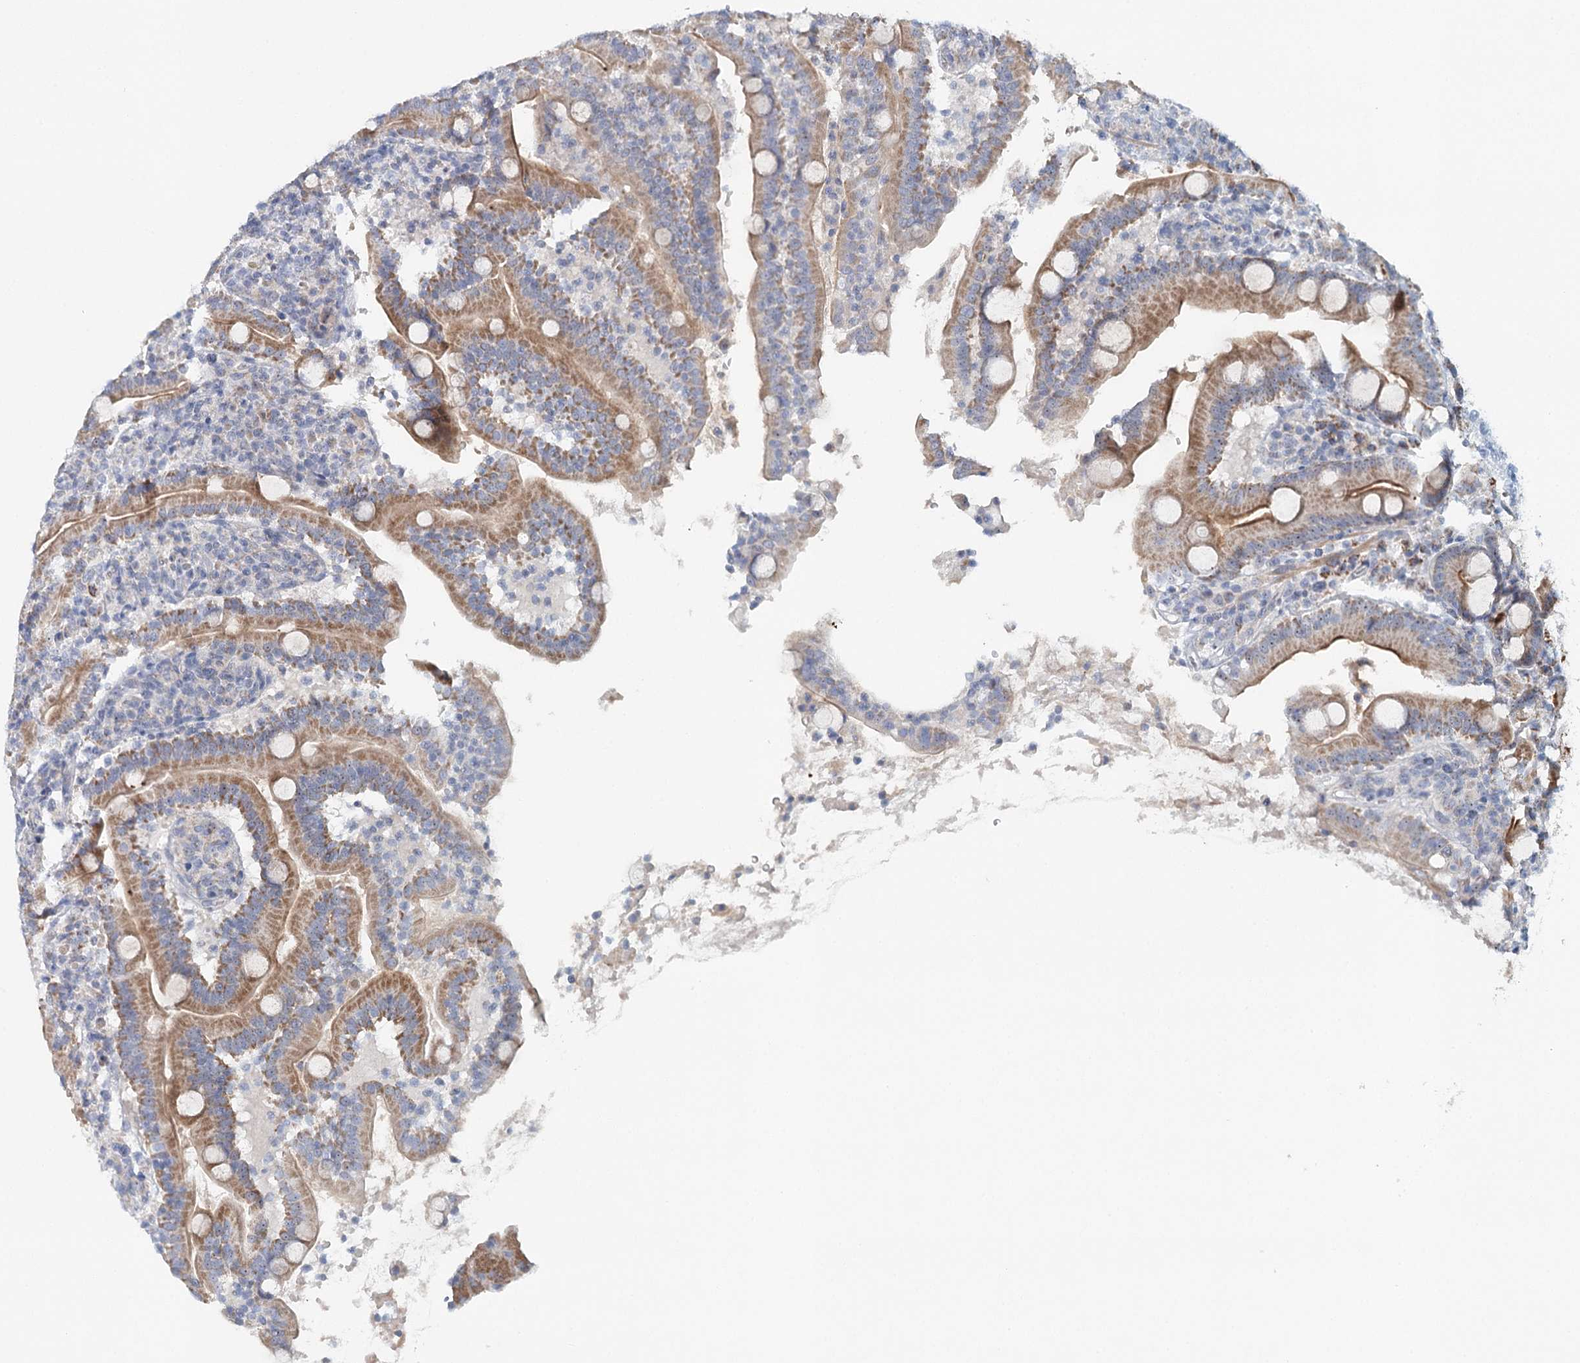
{"staining": {"intensity": "moderate", "quantity": ">75%", "location": "cytoplasmic/membranous"}, "tissue": "duodenum", "cell_type": "Glandular cells", "image_type": "normal", "snomed": [{"axis": "morphology", "description": "Normal tissue, NOS"}, {"axis": "topography", "description": "Duodenum"}], "caption": "Human duodenum stained with a brown dye displays moderate cytoplasmic/membranous positive positivity in about >75% of glandular cells.", "gene": "RBM43", "patient": {"sex": "male", "age": 35}}